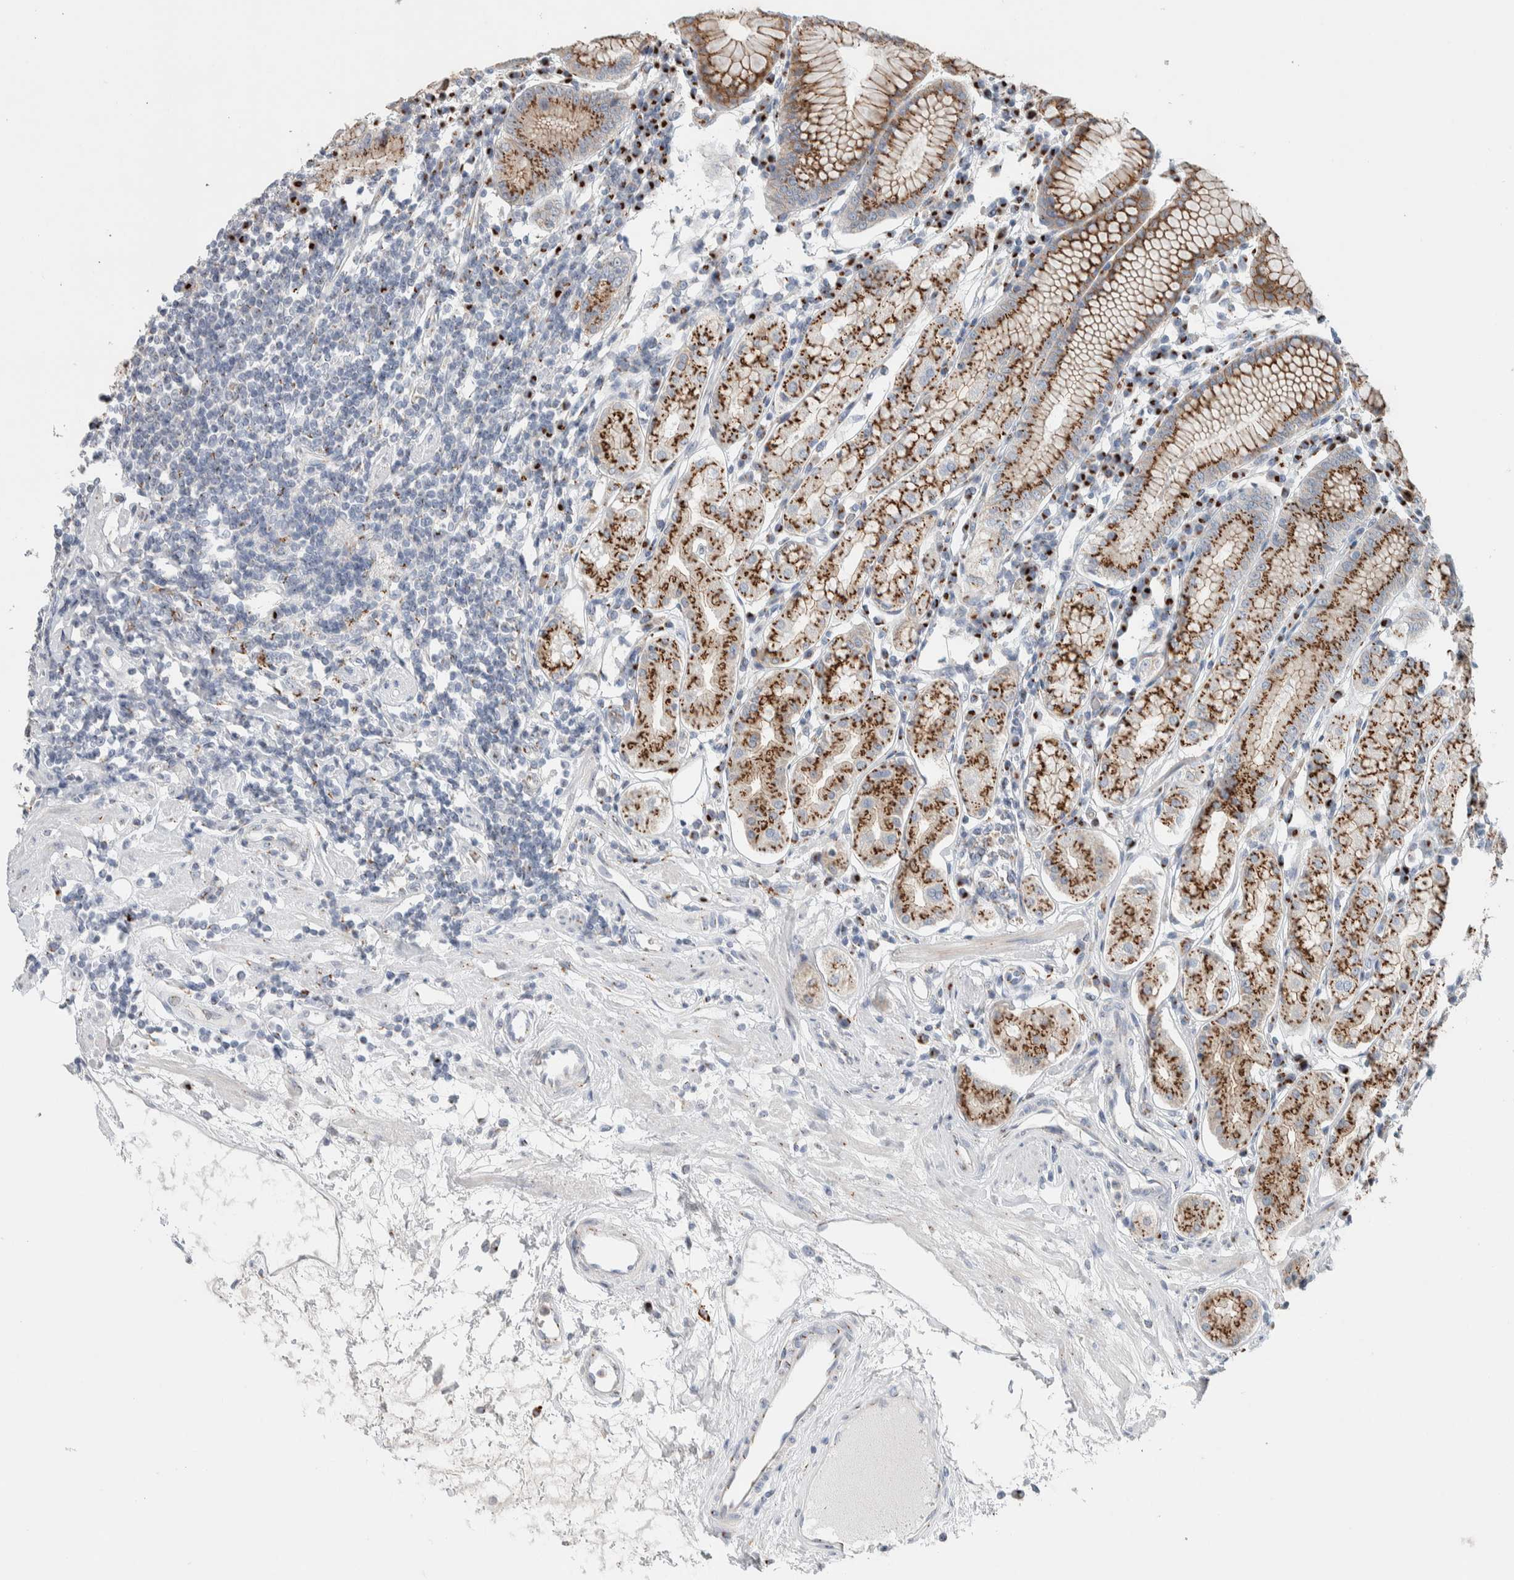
{"staining": {"intensity": "moderate", "quantity": ">75%", "location": "cytoplasmic/membranous"}, "tissue": "stomach", "cell_type": "Glandular cells", "image_type": "normal", "snomed": [{"axis": "morphology", "description": "Normal tissue, NOS"}, {"axis": "topography", "description": "Stomach"}, {"axis": "topography", "description": "Stomach, lower"}], "caption": "Stomach stained with immunohistochemistry displays moderate cytoplasmic/membranous staining in approximately >75% of glandular cells.", "gene": "SLC38A10", "patient": {"sex": "female", "age": 56}}